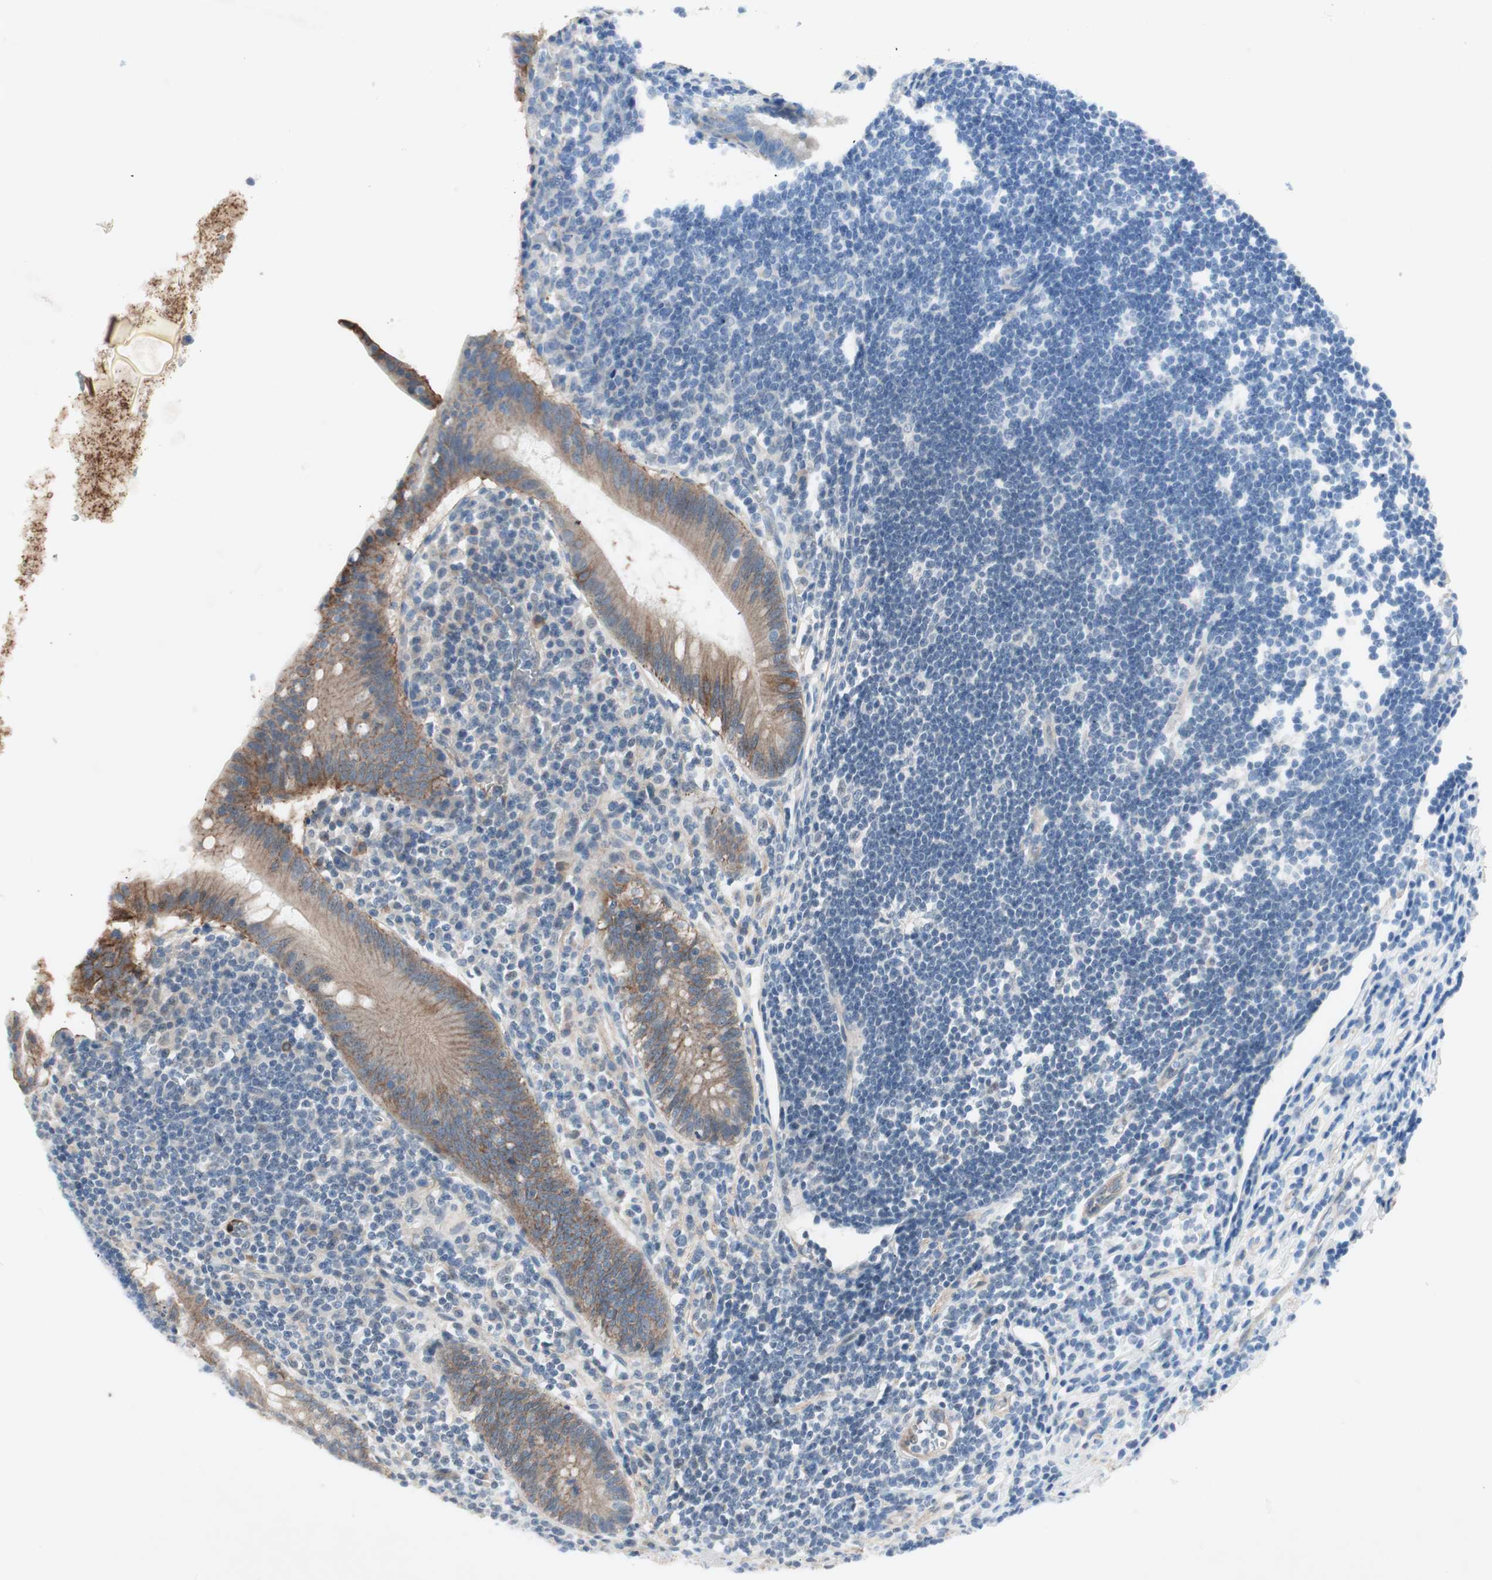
{"staining": {"intensity": "weak", "quantity": ">75%", "location": "cytoplasmic/membranous"}, "tissue": "appendix", "cell_type": "Glandular cells", "image_type": "normal", "snomed": [{"axis": "morphology", "description": "Normal tissue, NOS"}, {"axis": "topography", "description": "Appendix"}], "caption": "Immunohistochemical staining of benign appendix demonstrates >75% levels of weak cytoplasmic/membranous protein staining in about >75% of glandular cells.", "gene": "ITGB4", "patient": {"sex": "female", "age": 50}}